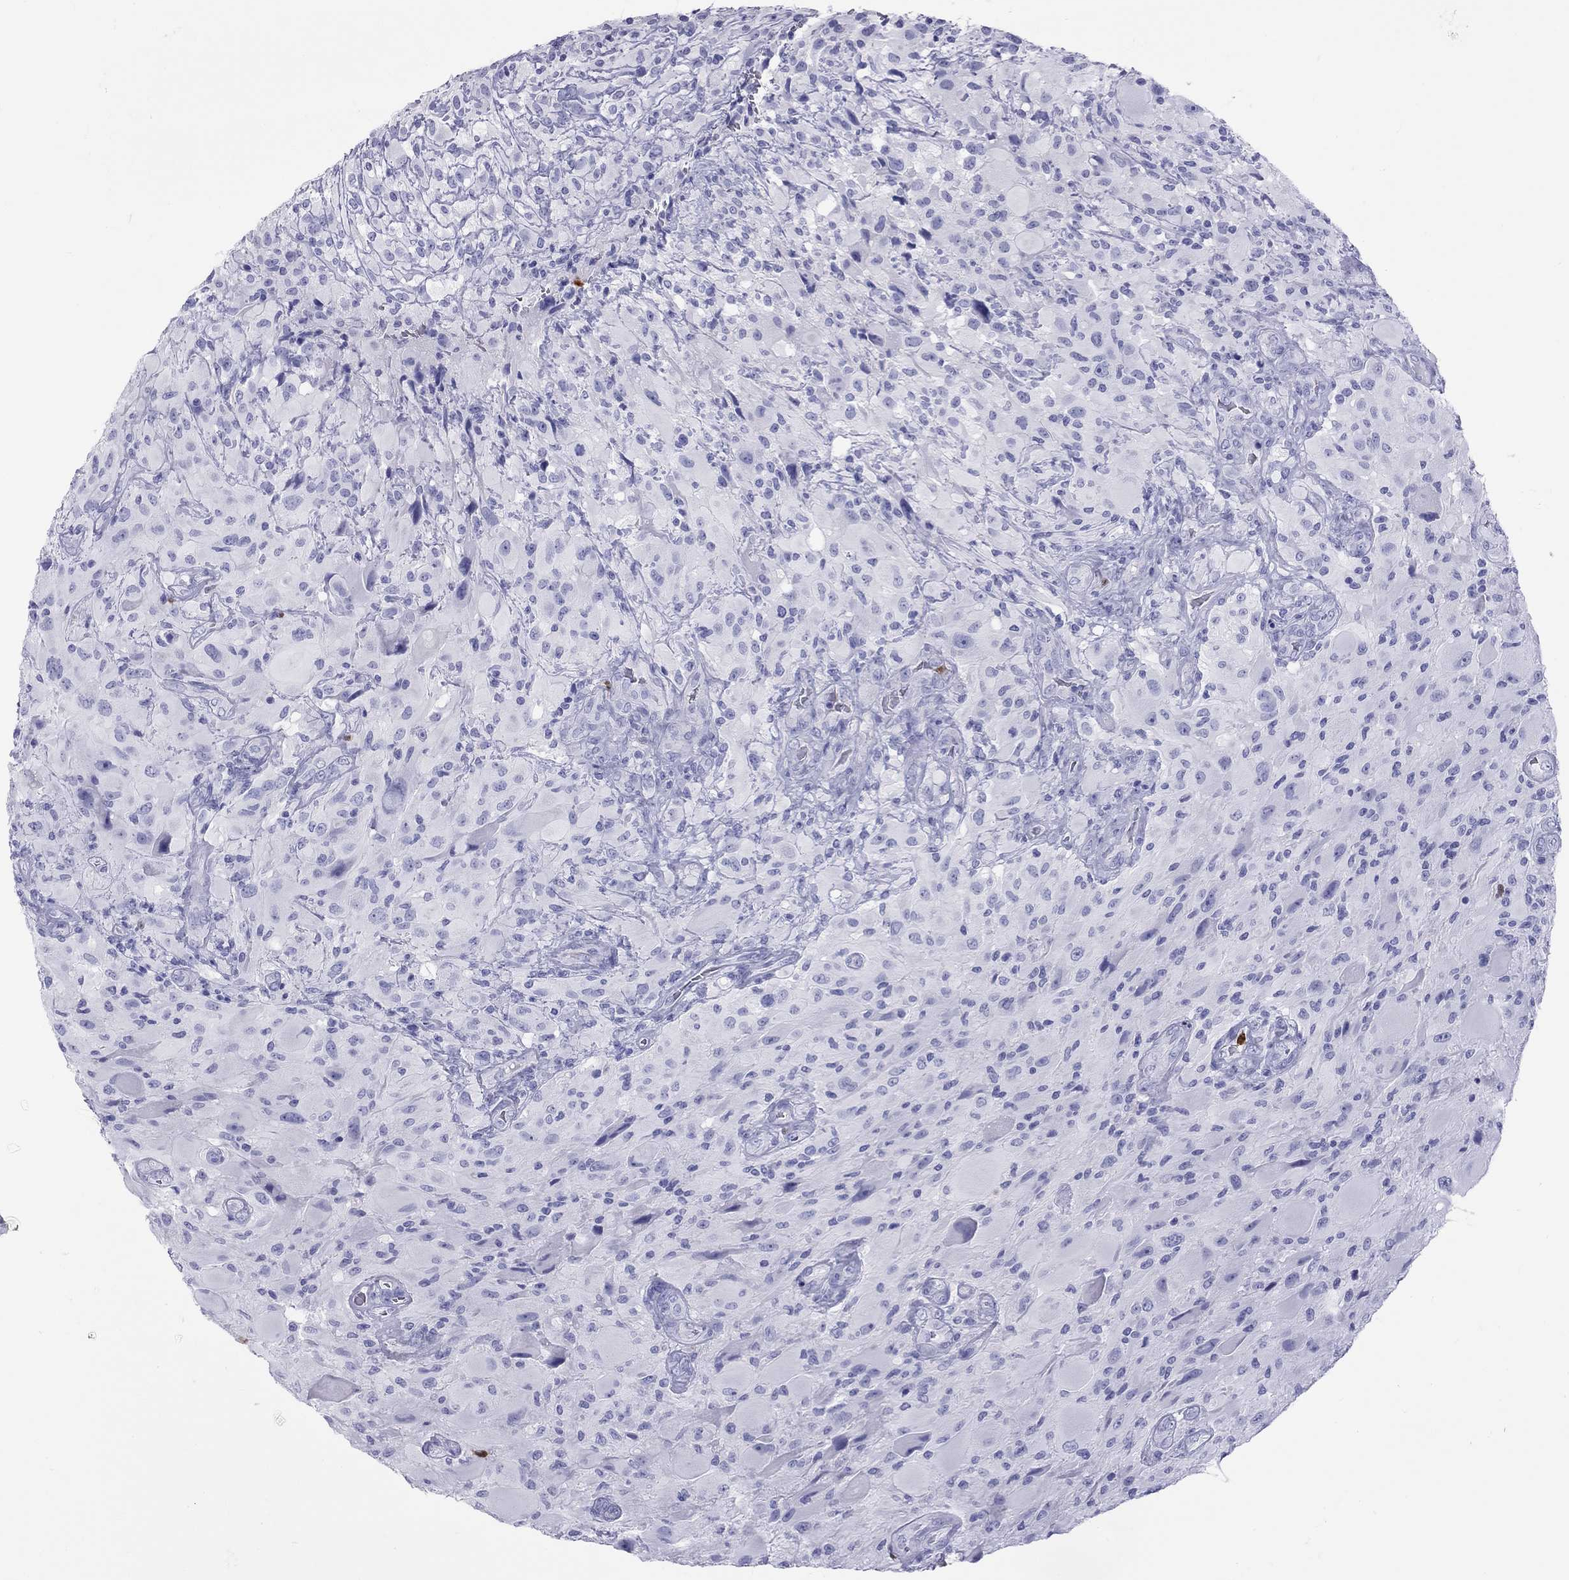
{"staining": {"intensity": "negative", "quantity": "none", "location": "none"}, "tissue": "glioma", "cell_type": "Tumor cells", "image_type": "cancer", "snomed": [{"axis": "morphology", "description": "Glioma, malignant, High grade"}, {"axis": "topography", "description": "Cerebral cortex"}], "caption": "Immunohistochemical staining of glioma demonstrates no significant expression in tumor cells.", "gene": "SLAMF1", "patient": {"sex": "male", "age": 35}}